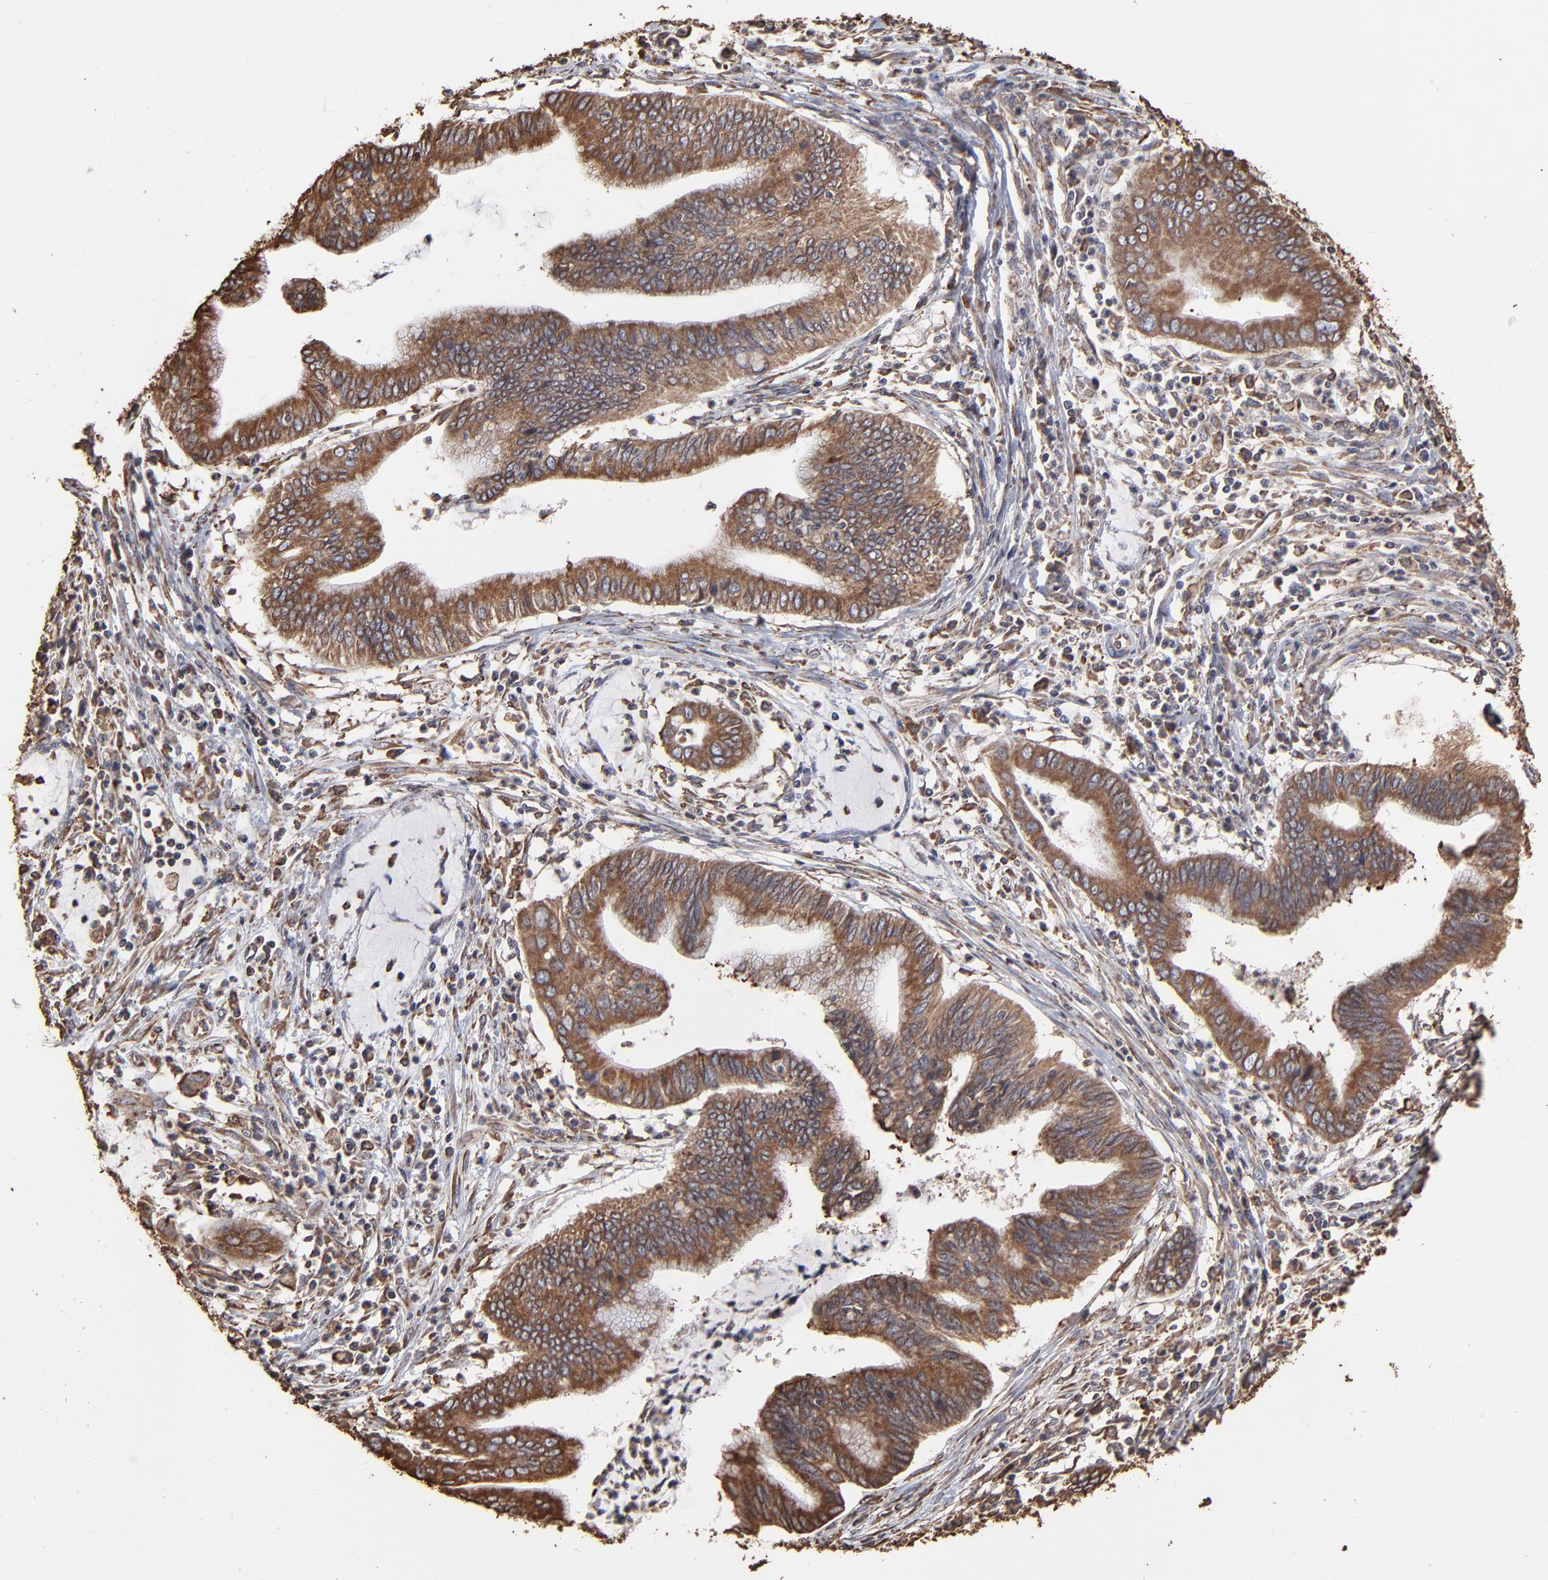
{"staining": {"intensity": "moderate", "quantity": ">75%", "location": "cytoplasmic/membranous"}, "tissue": "cervical cancer", "cell_type": "Tumor cells", "image_type": "cancer", "snomed": [{"axis": "morphology", "description": "Adenocarcinoma, NOS"}, {"axis": "topography", "description": "Cervix"}], "caption": "DAB immunohistochemical staining of human cervical adenocarcinoma reveals moderate cytoplasmic/membranous protein staining in approximately >75% of tumor cells.", "gene": "PDIA3", "patient": {"sex": "female", "age": 36}}